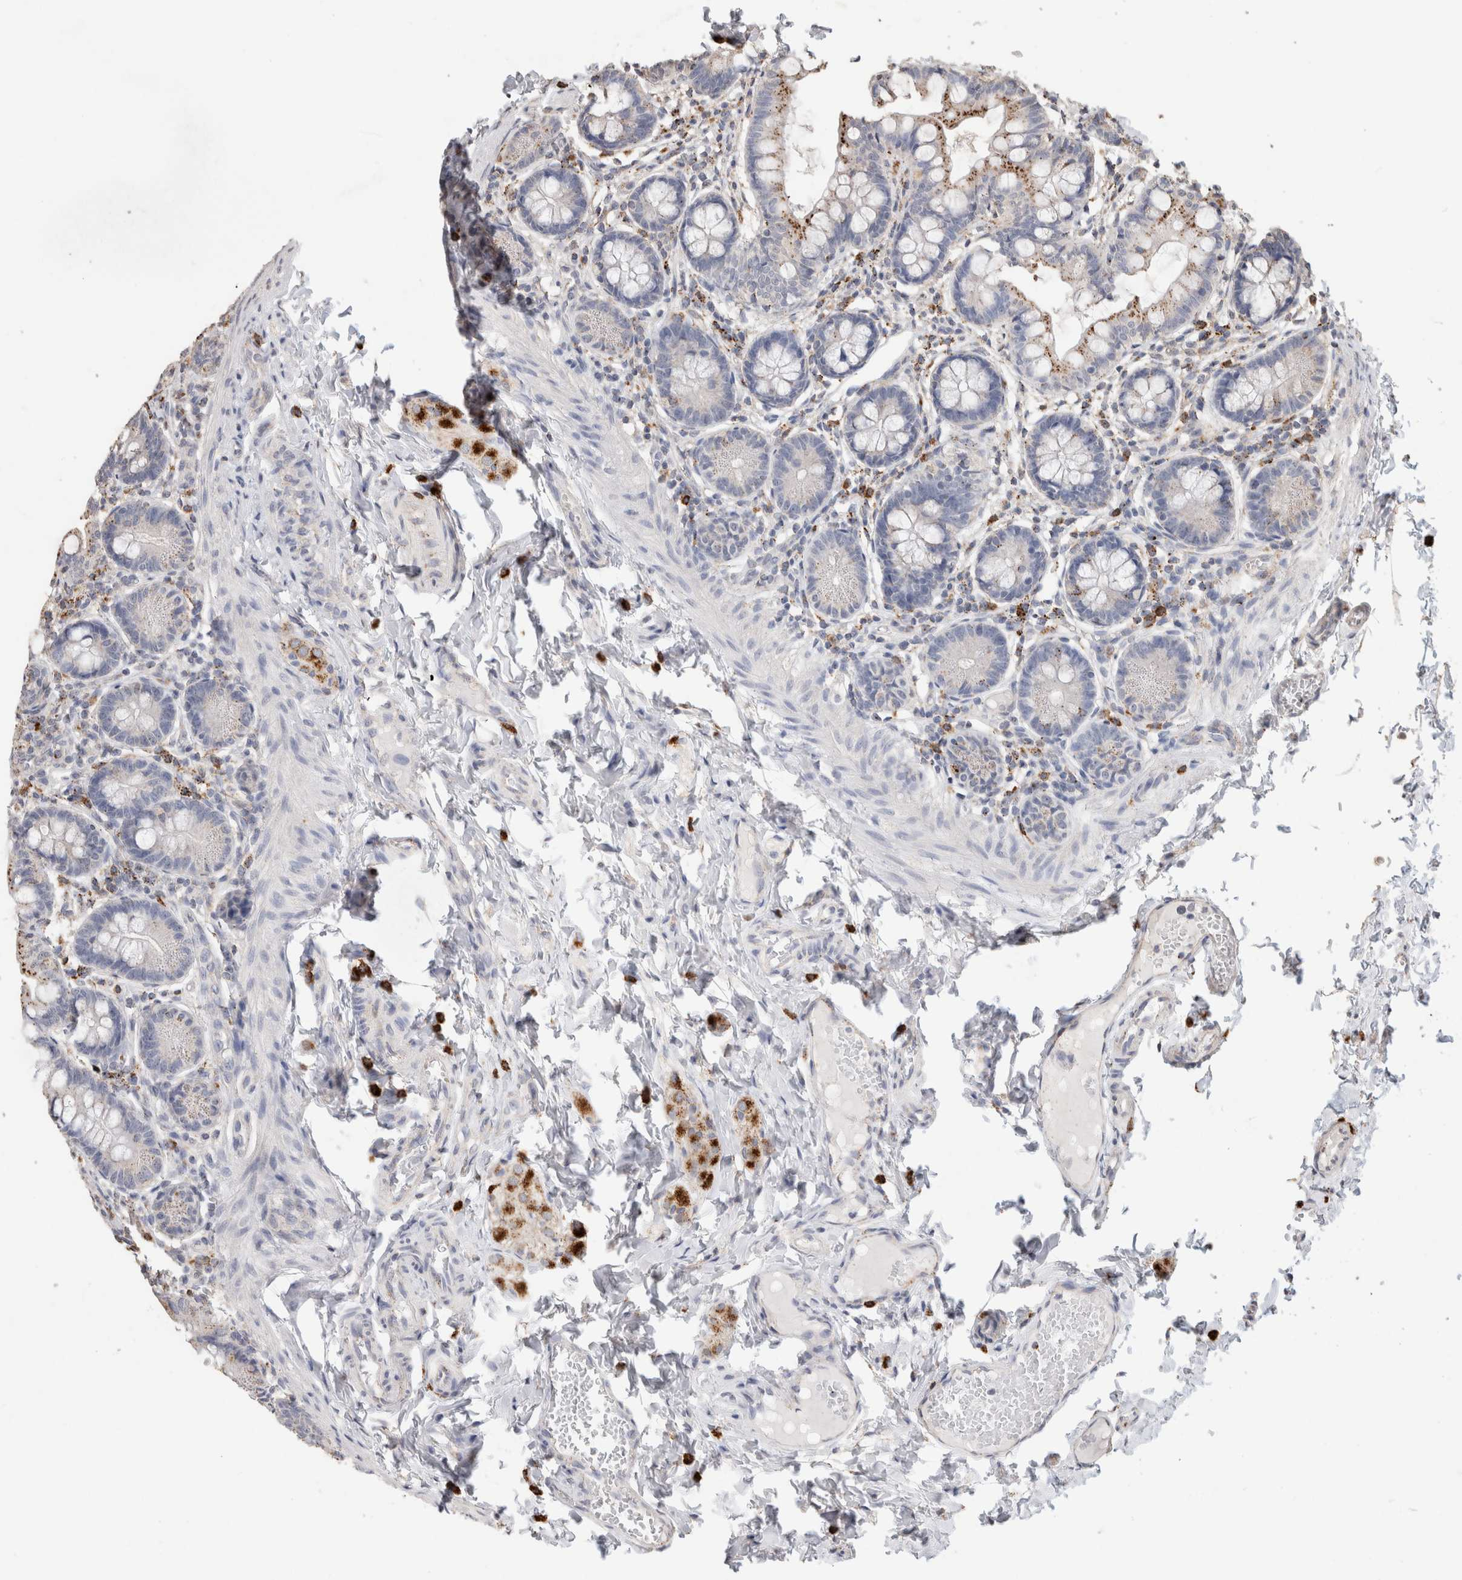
{"staining": {"intensity": "moderate", "quantity": "25%-75%", "location": "cytoplasmic/membranous"}, "tissue": "small intestine", "cell_type": "Glandular cells", "image_type": "normal", "snomed": [{"axis": "morphology", "description": "Normal tissue, NOS"}, {"axis": "topography", "description": "Small intestine"}], "caption": "Small intestine stained with a brown dye shows moderate cytoplasmic/membranous positive positivity in about 25%-75% of glandular cells.", "gene": "ARSA", "patient": {"sex": "male", "age": 7}}